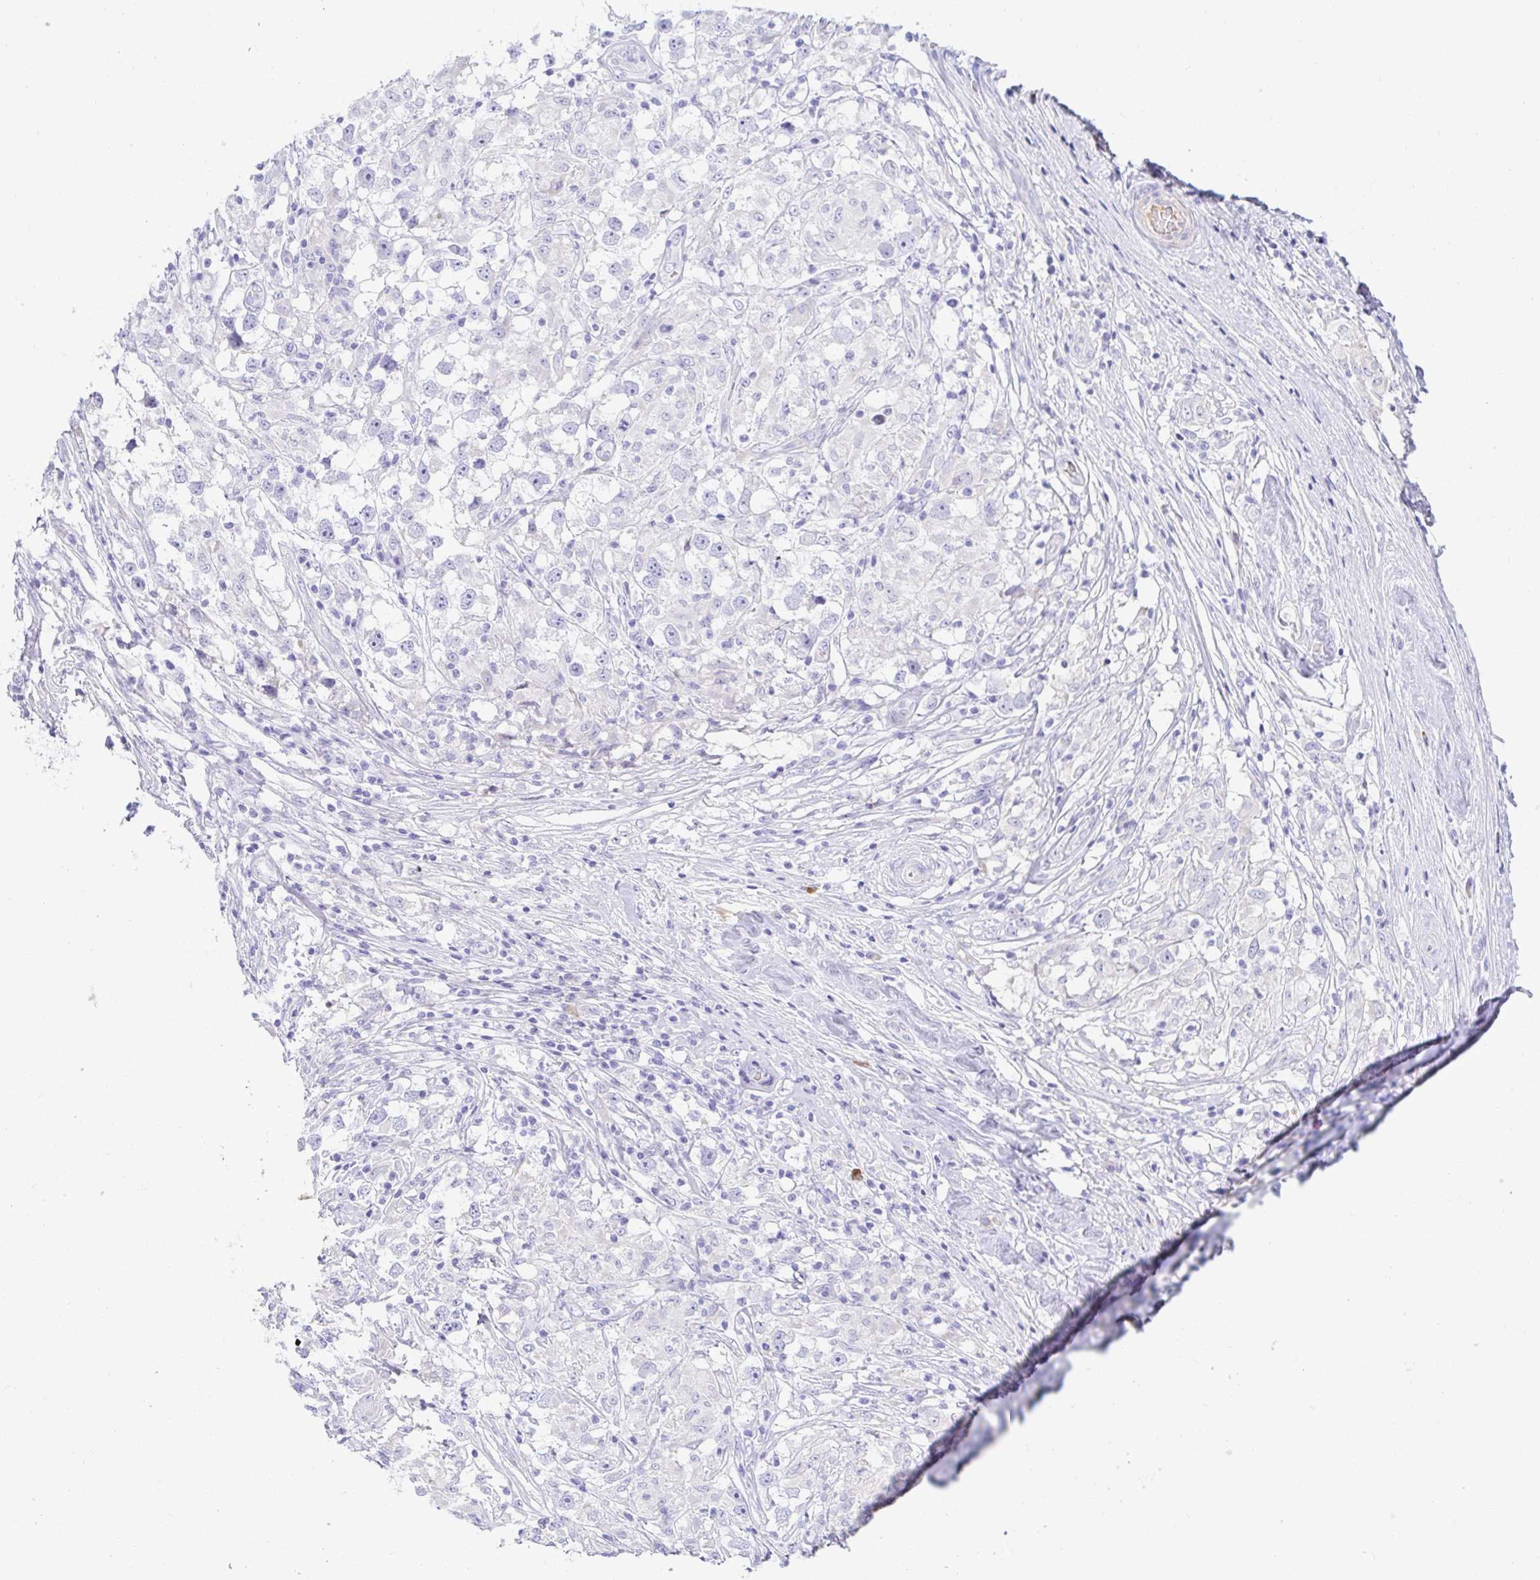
{"staining": {"intensity": "negative", "quantity": "none", "location": "none"}, "tissue": "testis cancer", "cell_type": "Tumor cells", "image_type": "cancer", "snomed": [{"axis": "morphology", "description": "Seminoma, NOS"}, {"axis": "topography", "description": "Testis"}], "caption": "Immunohistochemistry (IHC) micrograph of neoplastic tissue: human testis cancer (seminoma) stained with DAB demonstrates no significant protein expression in tumor cells. The staining was performed using DAB (3,3'-diaminobenzidine) to visualize the protein expression in brown, while the nuclei were stained in blue with hematoxylin (Magnification: 20x).", "gene": "C4orf17", "patient": {"sex": "male", "age": 46}}